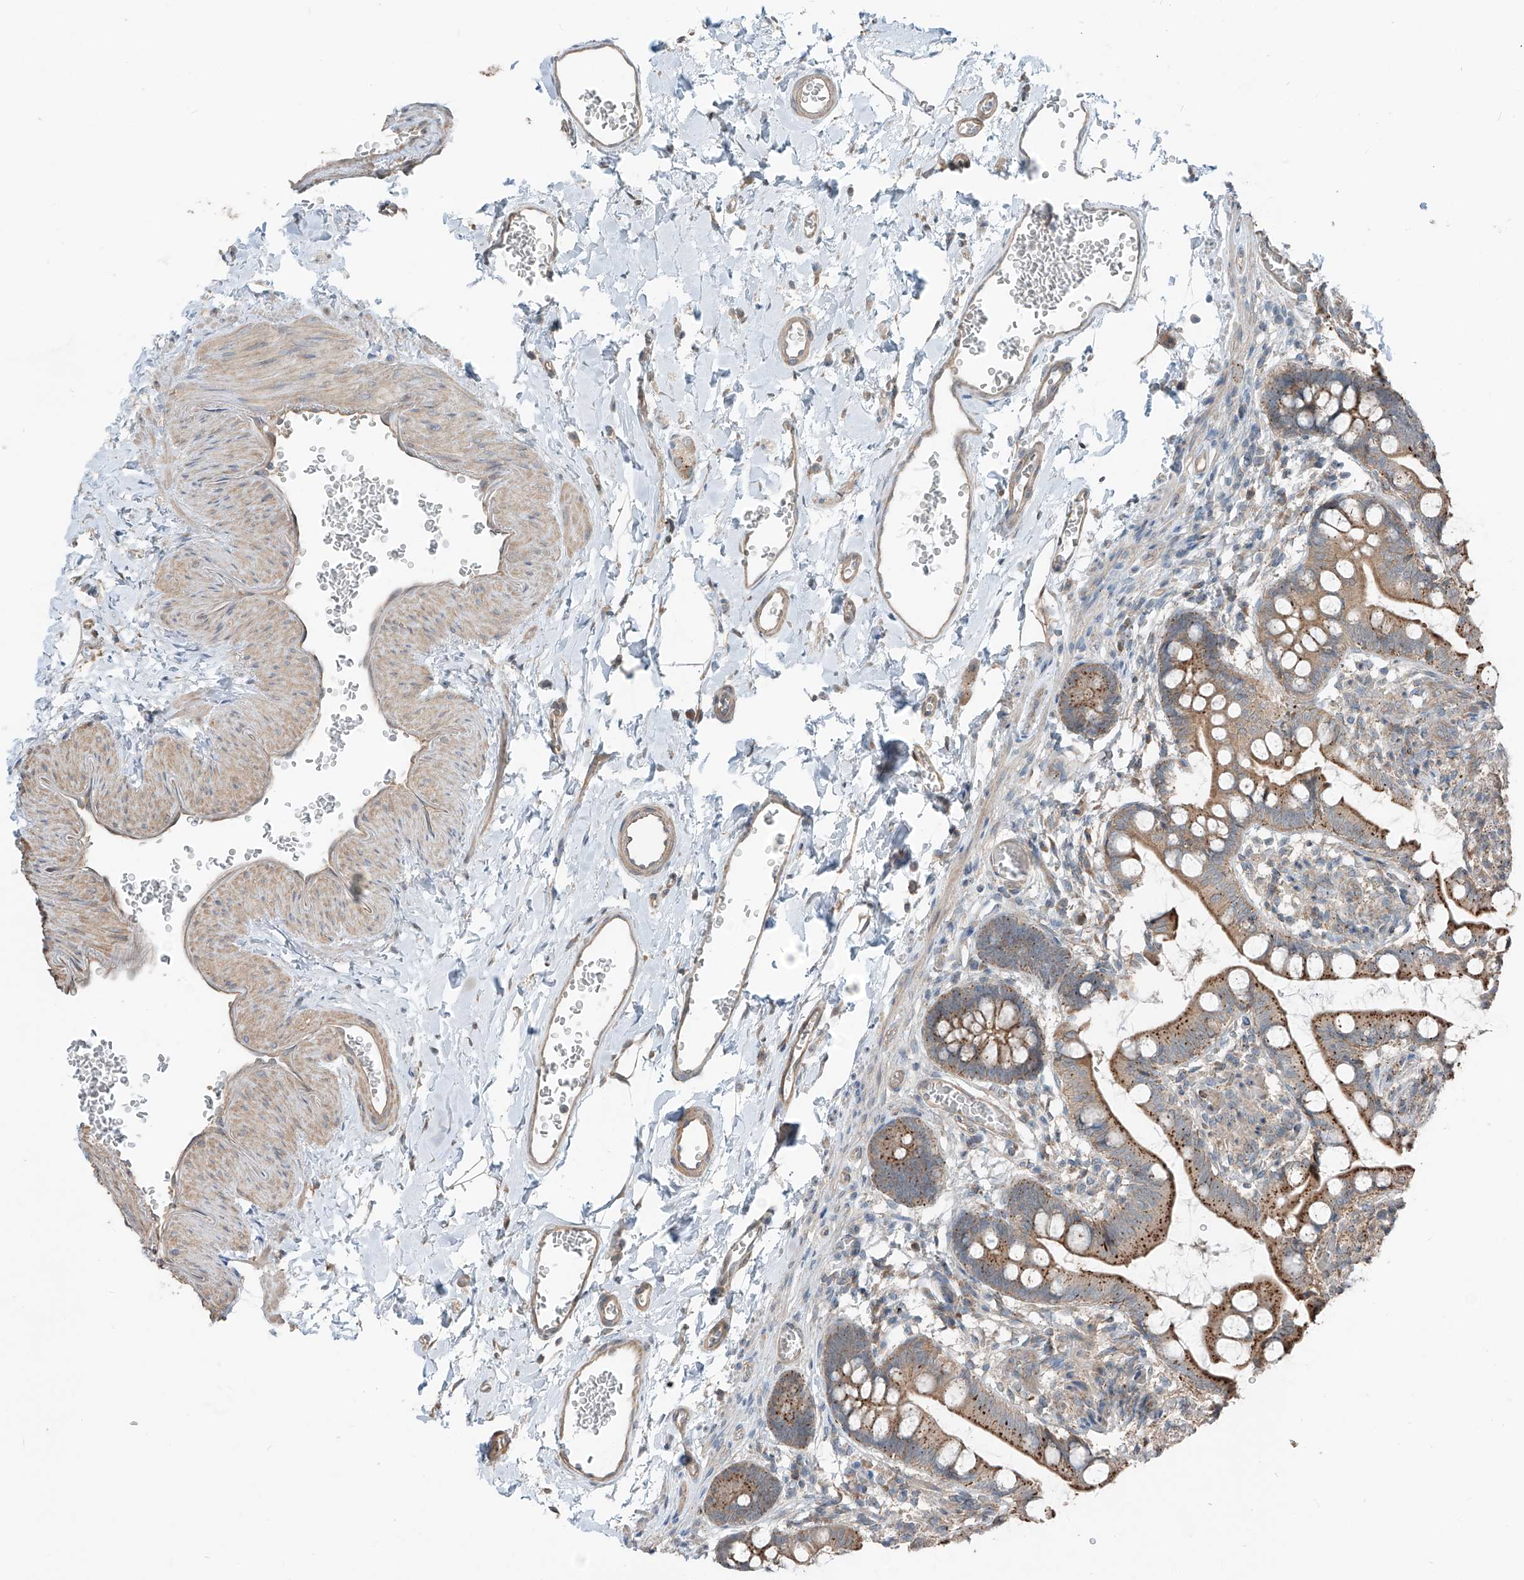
{"staining": {"intensity": "moderate", "quantity": ">75%", "location": "cytoplasmic/membranous"}, "tissue": "small intestine", "cell_type": "Glandular cells", "image_type": "normal", "snomed": [{"axis": "morphology", "description": "Normal tissue, NOS"}, {"axis": "topography", "description": "Small intestine"}], "caption": "Protein staining displays moderate cytoplasmic/membranous expression in approximately >75% of glandular cells in normal small intestine.", "gene": "CEP162", "patient": {"sex": "male", "age": 52}}